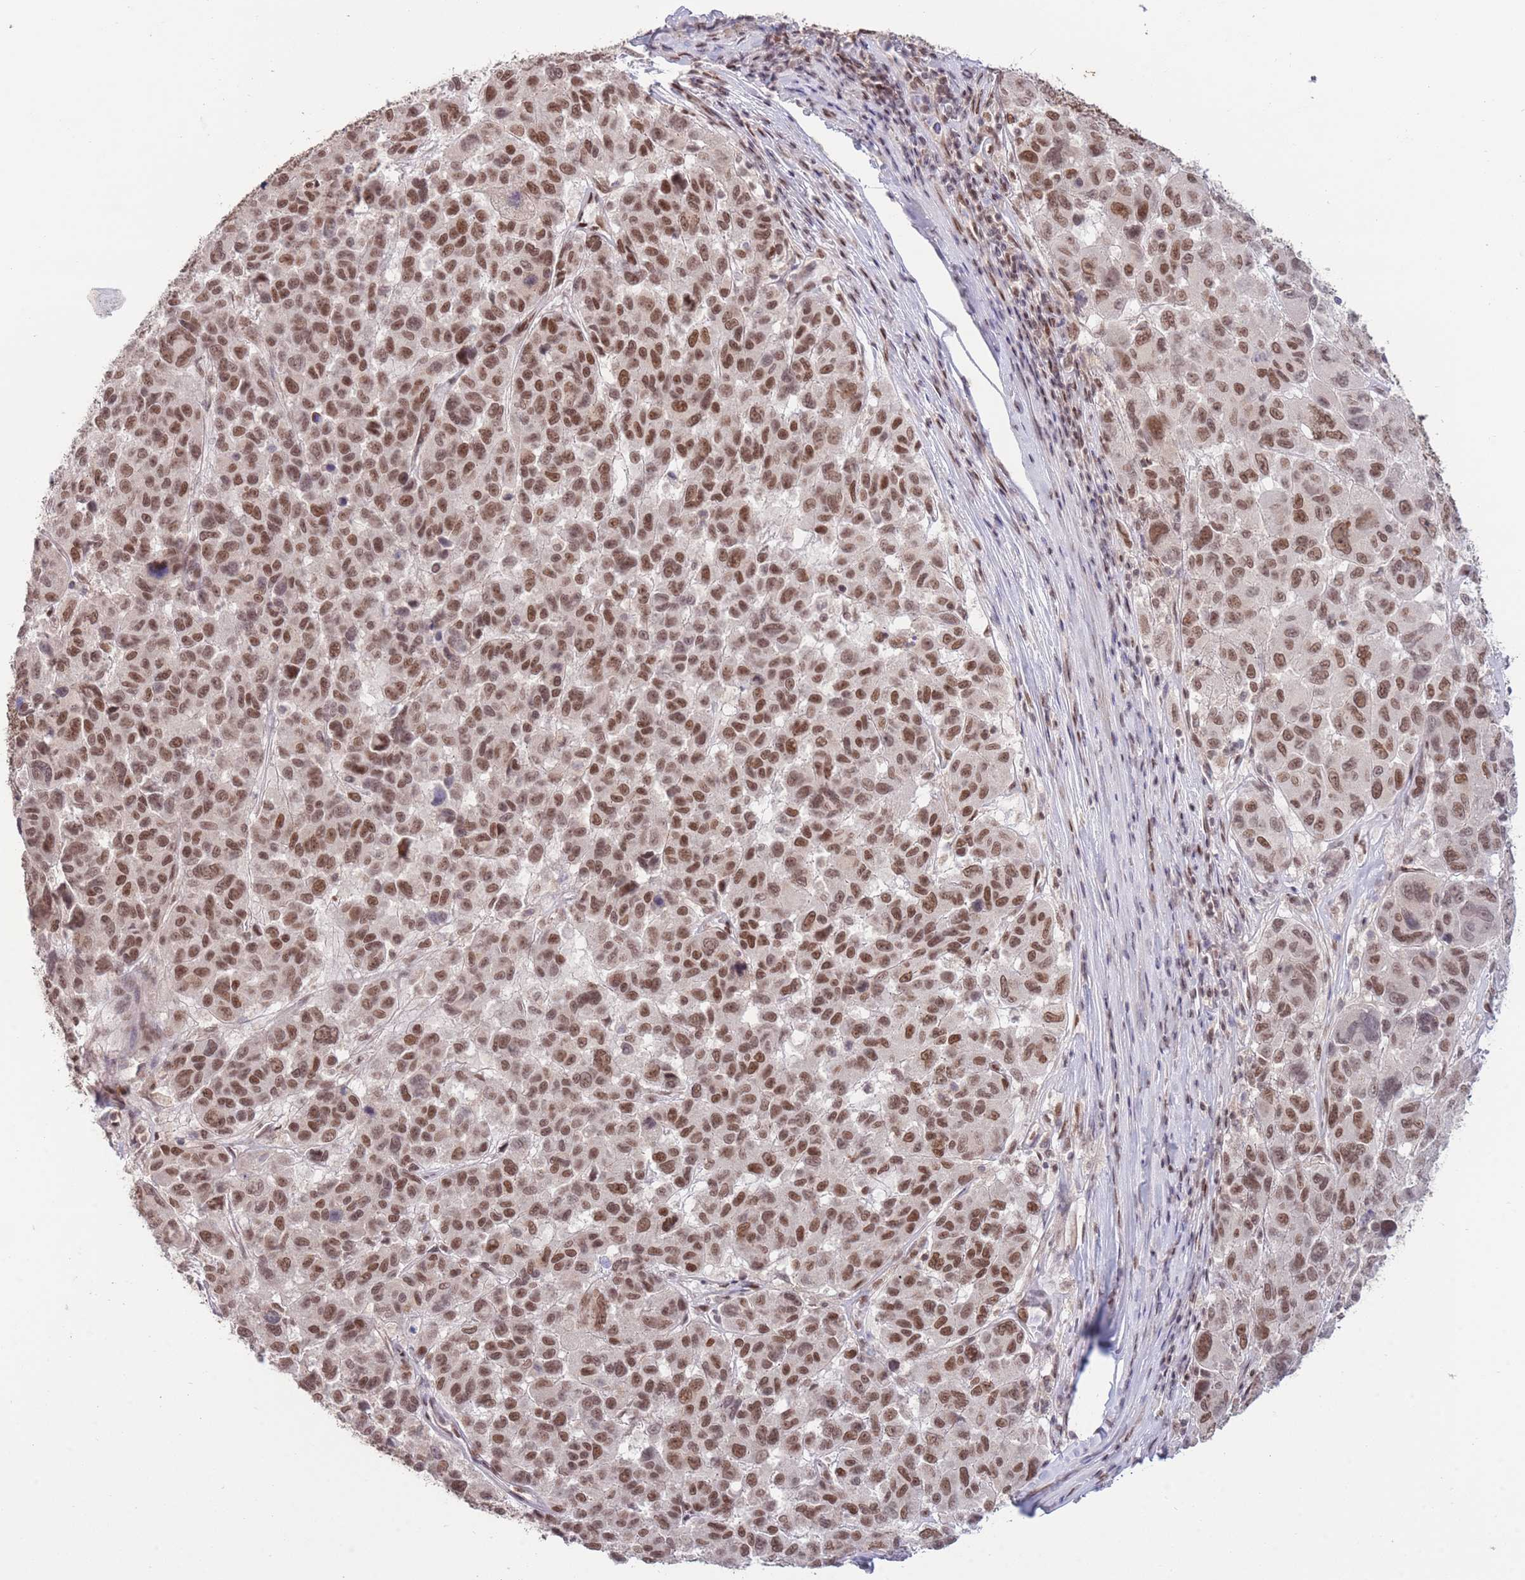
{"staining": {"intensity": "strong", "quantity": ">75%", "location": "nuclear"}, "tissue": "melanoma", "cell_type": "Tumor cells", "image_type": "cancer", "snomed": [{"axis": "morphology", "description": "Malignant melanoma, NOS"}, {"axis": "topography", "description": "Skin"}], "caption": "Tumor cells demonstrate strong nuclear positivity in about >75% of cells in malignant melanoma.", "gene": "CARD8", "patient": {"sex": "female", "age": 66}}